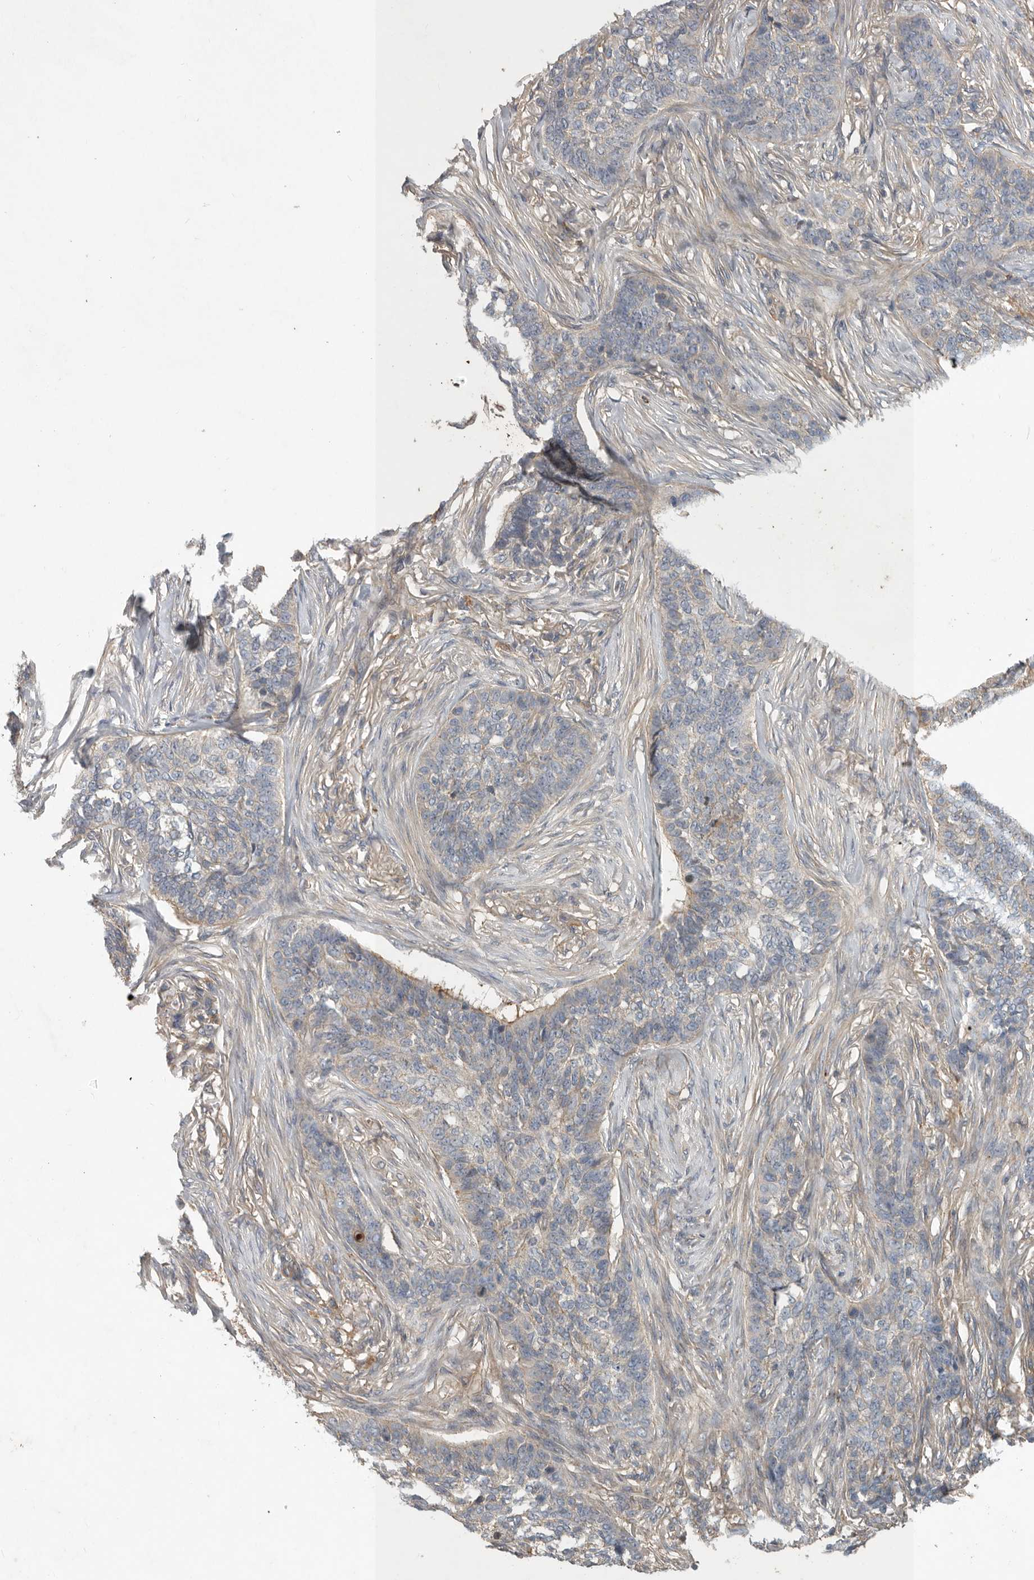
{"staining": {"intensity": "negative", "quantity": "none", "location": "none"}, "tissue": "skin cancer", "cell_type": "Tumor cells", "image_type": "cancer", "snomed": [{"axis": "morphology", "description": "Basal cell carcinoma"}, {"axis": "topography", "description": "Skin"}], "caption": "DAB immunohistochemical staining of human basal cell carcinoma (skin) displays no significant expression in tumor cells.", "gene": "MLPH", "patient": {"sex": "male", "age": 85}}